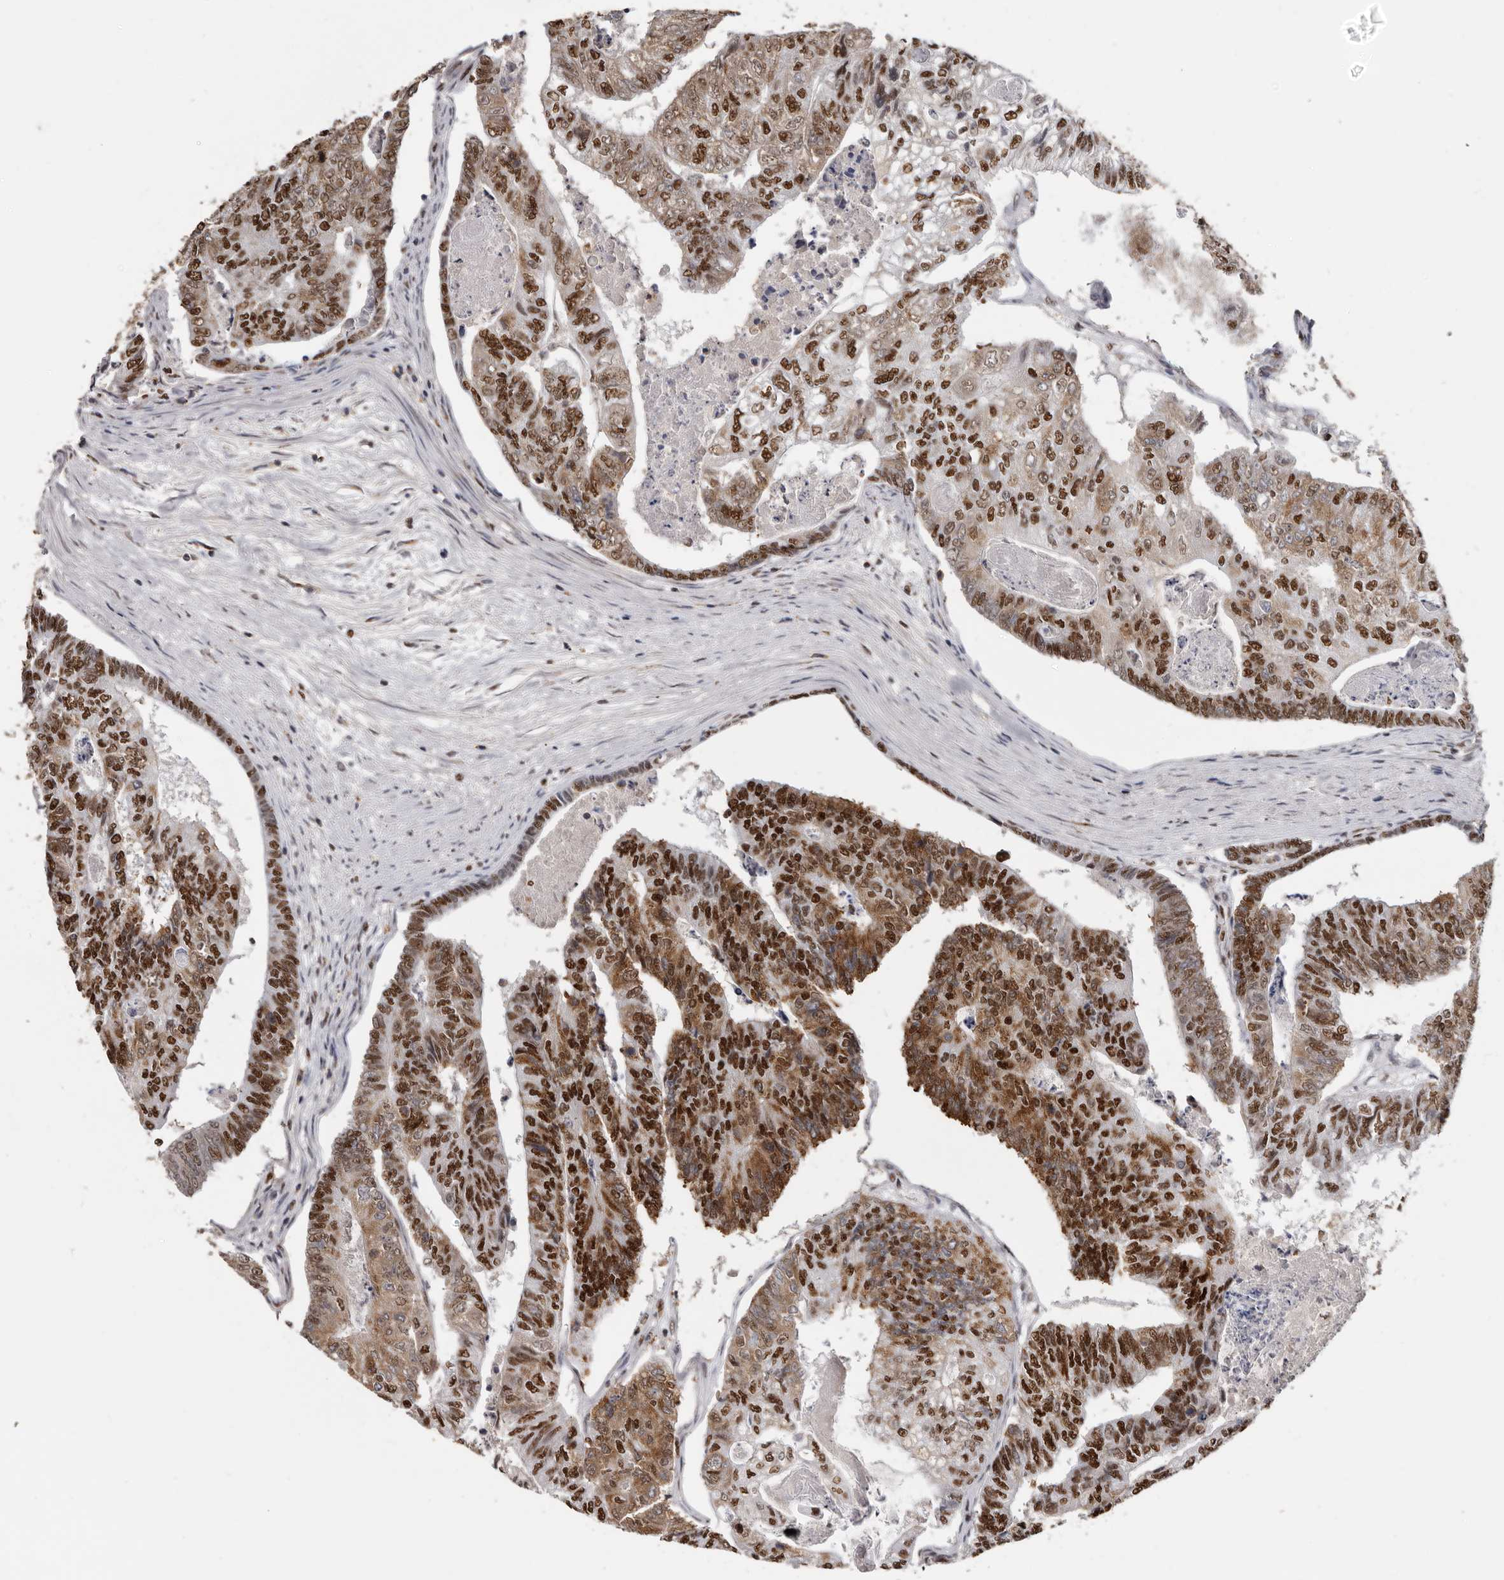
{"staining": {"intensity": "strong", "quantity": ">75%", "location": "cytoplasmic/membranous,nuclear"}, "tissue": "colorectal cancer", "cell_type": "Tumor cells", "image_type": "cancer", "snomed": [{"axis": "morphology", "description": "Adenocarcinoma, NOS"}, {"axis": "topography", "description": "Colon"}], "caption": "IHC of human adenocarcinoma (colorectal) demonstrates high levels of strong cytoplasmic/membranous and nuclear staining in about >75% of tumor cells.", "gene": "SCAF4", "patient": {"sex": "female", "age": 67}}